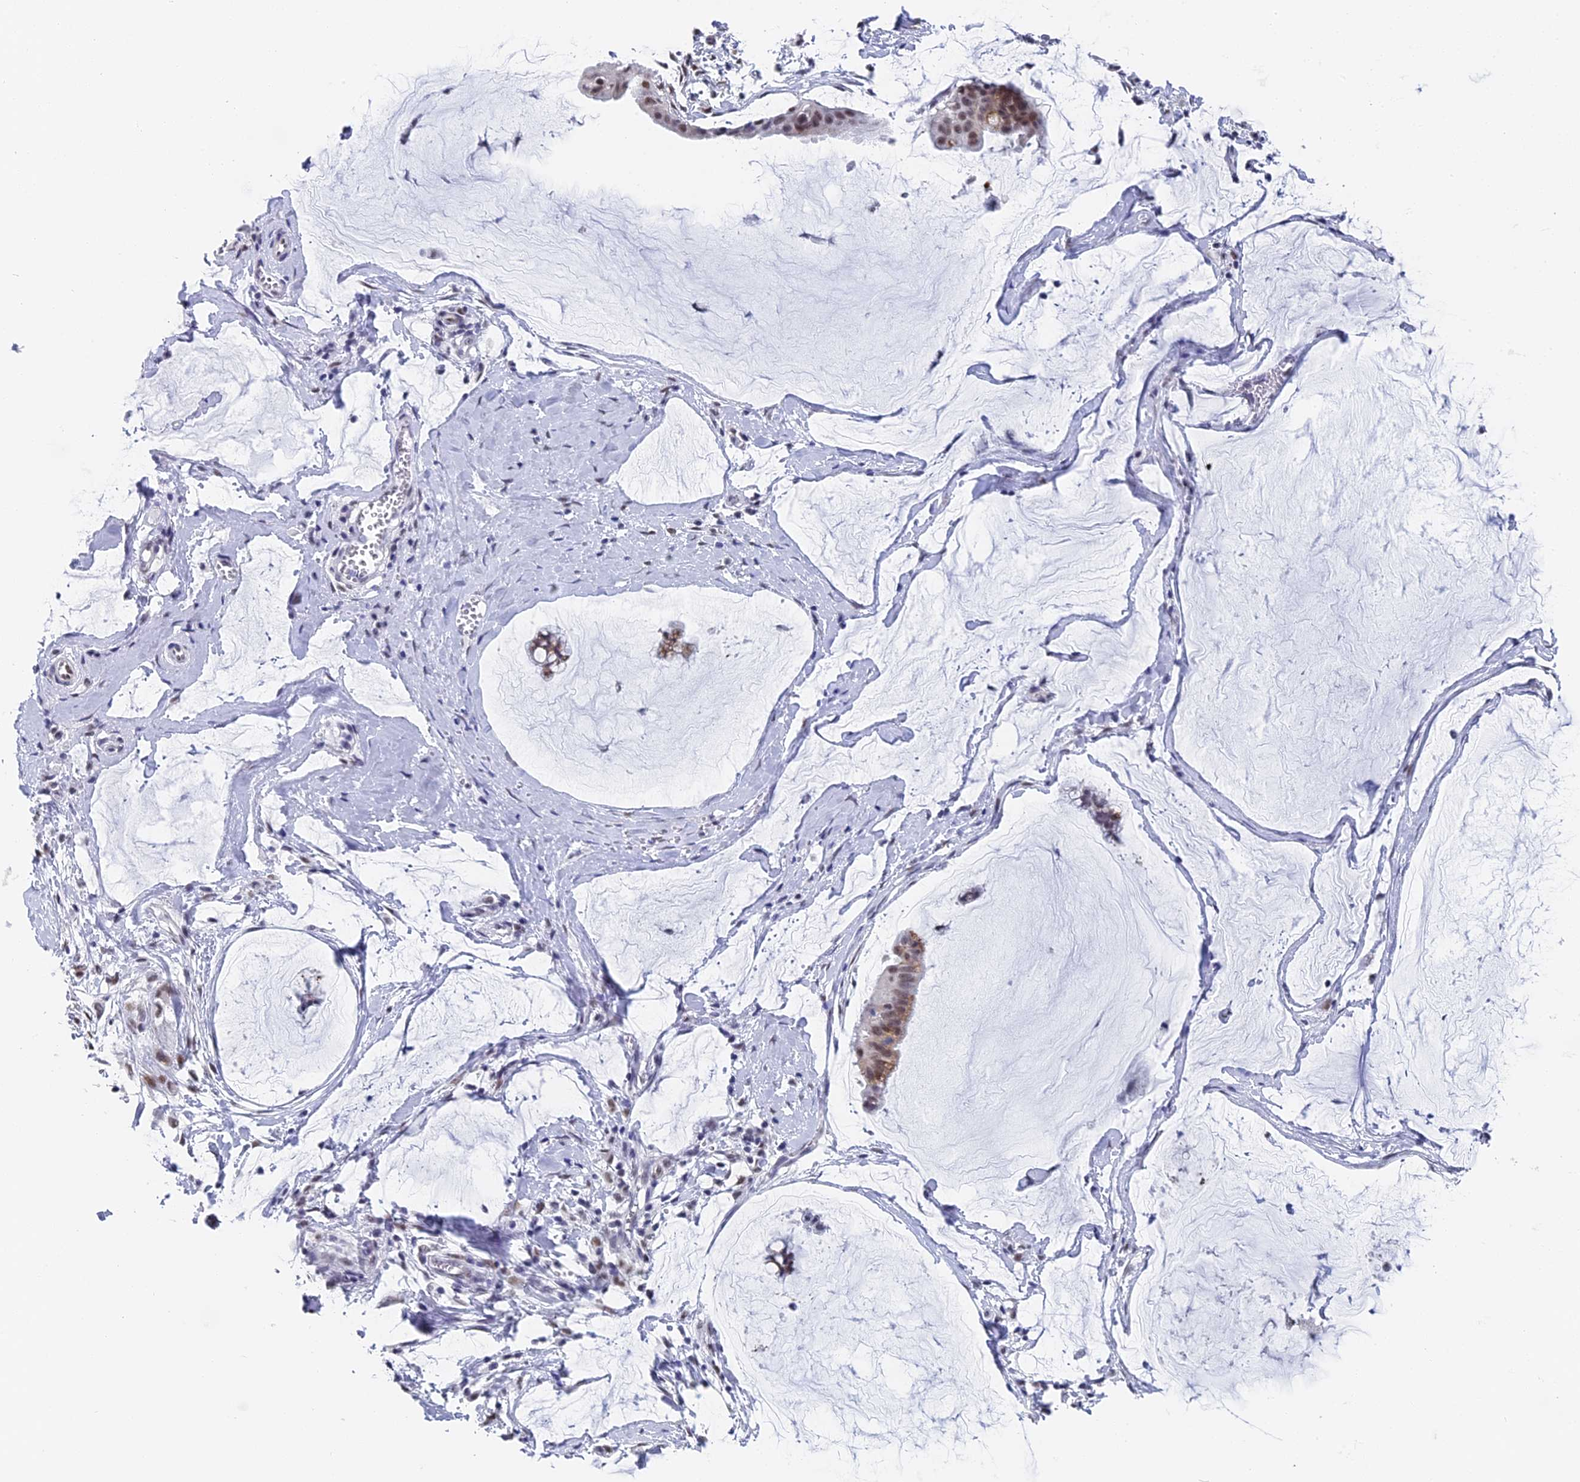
{"staining": {"intensity": "moderate", "quantity": ">75%", "location": "nuclear"}, "tissue": "ovarian cancer", "cell_type": "Tumor cells", "image_type": "cancer", "snomed": [{"axis": "morphology", "description": "Cystadenocarcinoma, mucinous, NOS"}, {"axis": "topography", "description": "Ovary"}], "caption": "This is an image of immunohistochemistry (IHC) staining of ovarian cancer, which shows moderate positivity in the nuclear of tumor cells.", "gene": "CD2BP2", "patient": {"sex": "female", "age": 73}}